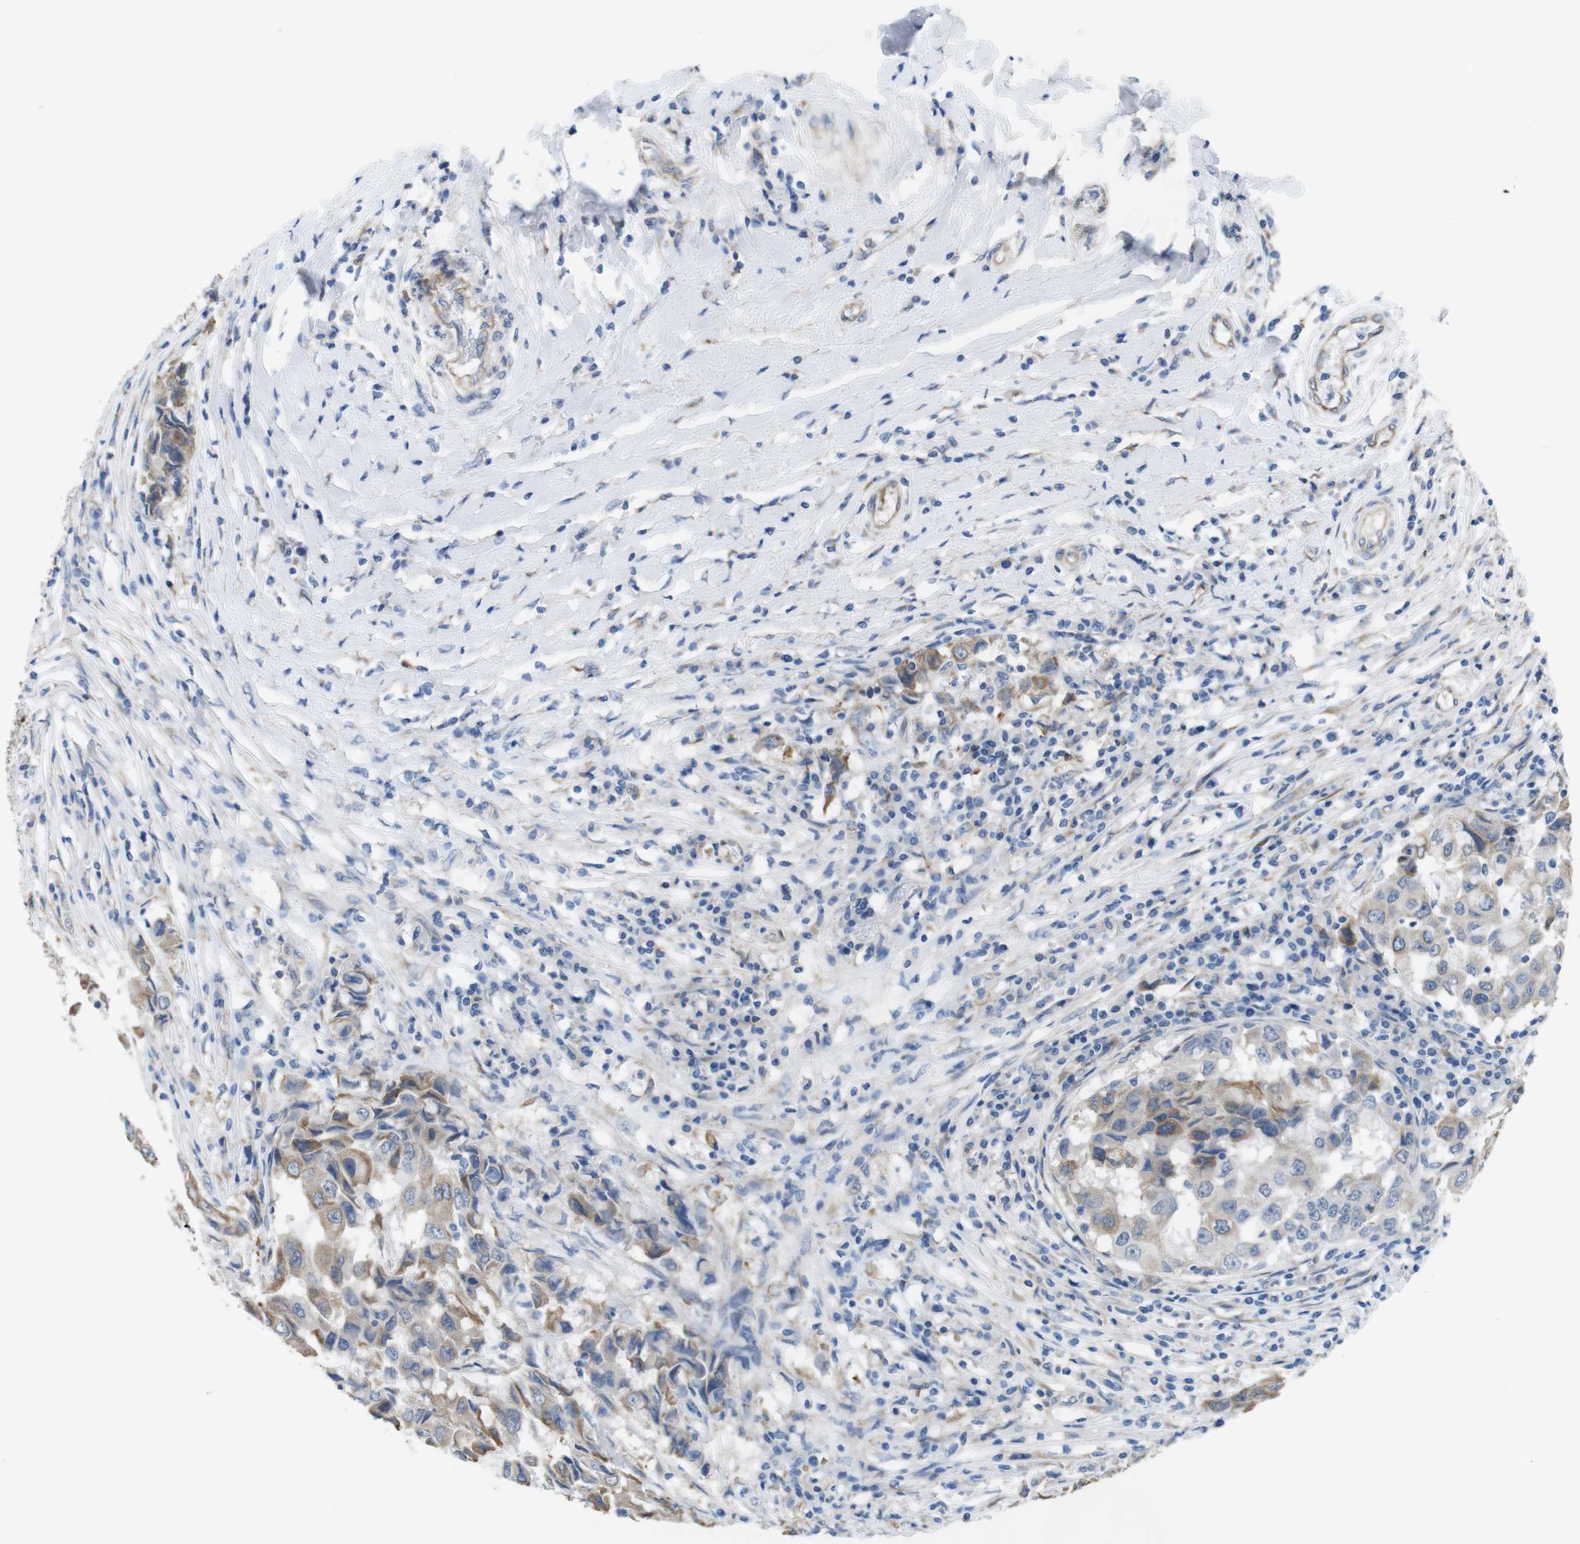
{"staining": {"intensity": "moderate", "quantity": "<25%", "location": "cytoplasmic/membranous"}, "tissue": "breast cancer", "cell_type": "Tumor cells", "image_type": "cancer", "snomed": [{"axis": "morphology", "description": "Duct carcinoma"}, {"axis": "topography", "description": "Breast"}], "caption": "Immunohistochemistry (IHC) (DAB) staining of breast cancer (invasive ductal carcinoma) displays moderate cytoplasmic/membranous protein staining in about <25% of tumor cells.", "gene": "CDH8", "patient": {"sex": "female", "age": 27}}